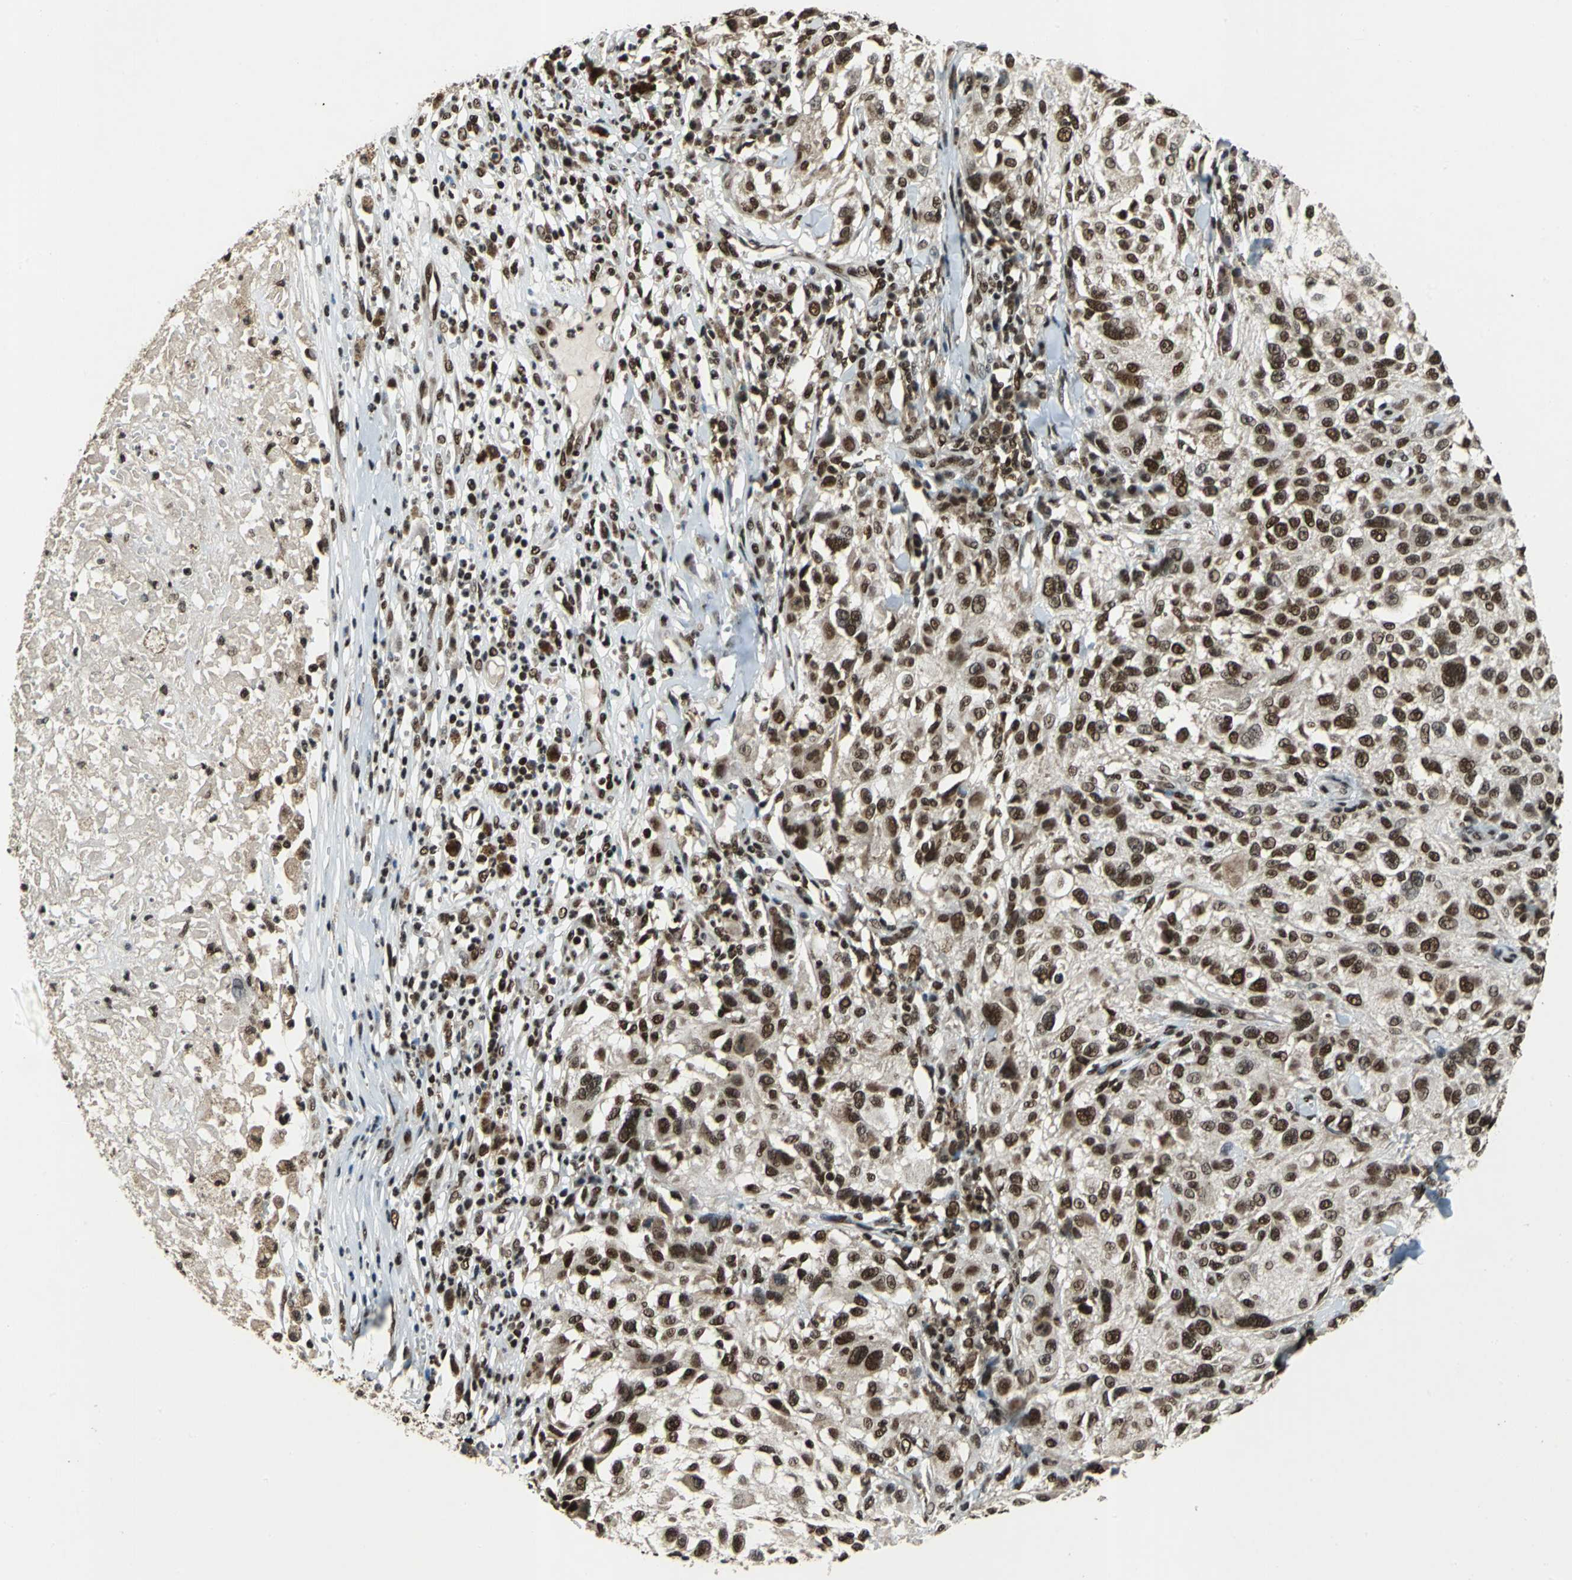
{"staining": {"intensity": "strong", "quantity": ">75%", "location": "nuclear"}, "tissue": "melanoma", "cell_type": "Tumor cells", "image_type": "cancer", "snomed": [{"axis": "morphology", "description": "Necrosis, NOS"}, {"axis": "morphology", "description": "Malignant melanoma, NOS"}, {"axis": "topography", "description": "Skin"}], "caption": "Human melanoma stained for a protein (brown) displays strong nuclear positive positivity in about >75% of tumor cells.", "gene": "MTA2", "patient": {"sex": "female", "age": 87}}